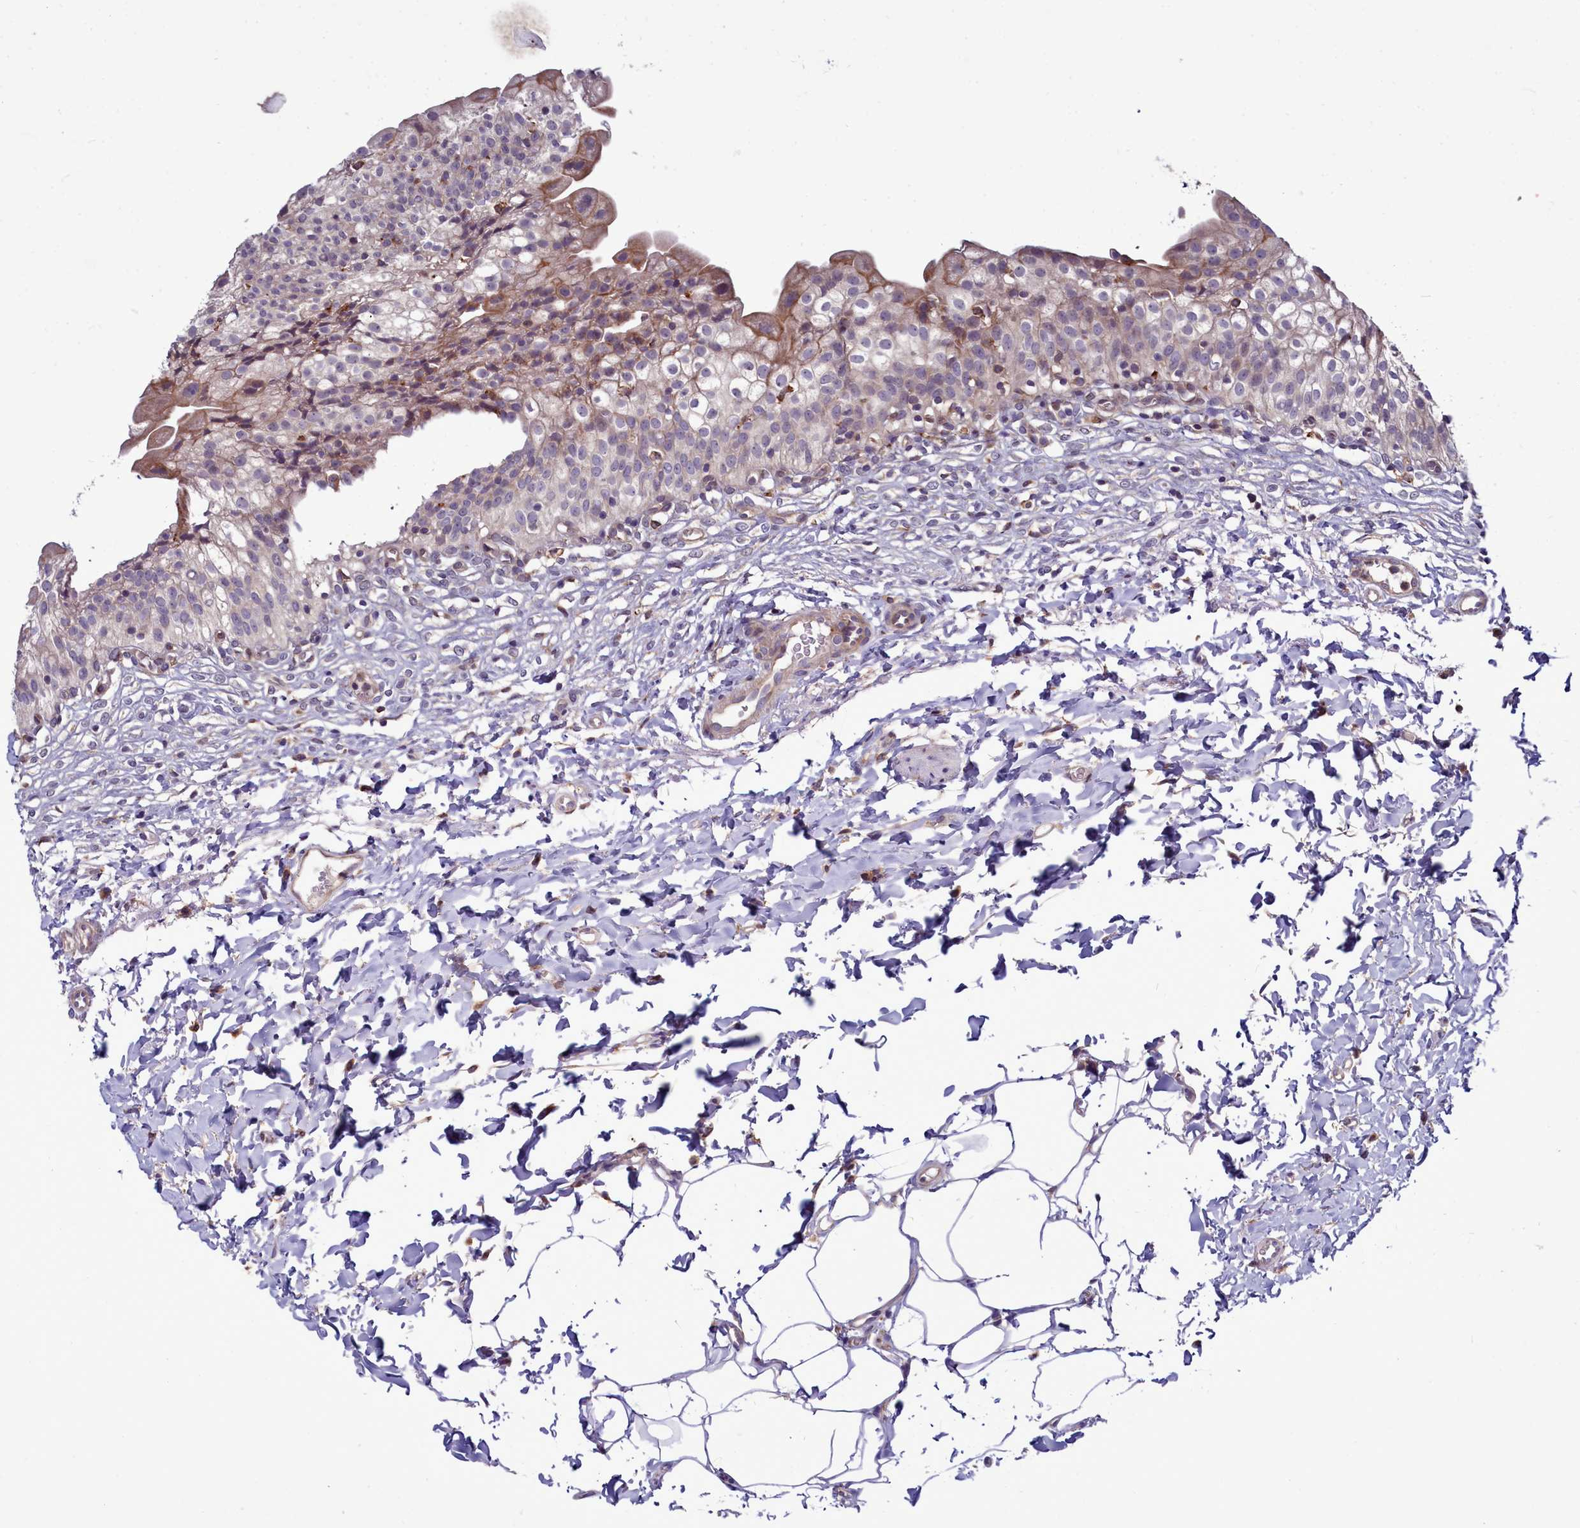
{"staining": {"intensity": "moderate", "quantity": "<25%", "location": "cytoplasmic/membranous"}, "tissue": "urinary bladder", "cell_type": "Urothelial cells", "image_type": "normal", "snomed": [{"axis": "morphology", "description": "Normal tissue, NOS"}, {"axis": "topography", "description": "Urinary bladder"}], "caption": "Immunohistochemistry photomicrograph of benign urinary bladder stained for a protein (brown), which displays low levels of moderate cytoplasmic/membranous positivity in about <25% of urothelial cells.", "gene": "RAPGEF4", "patient": {"sex": "male", "age": 55}}